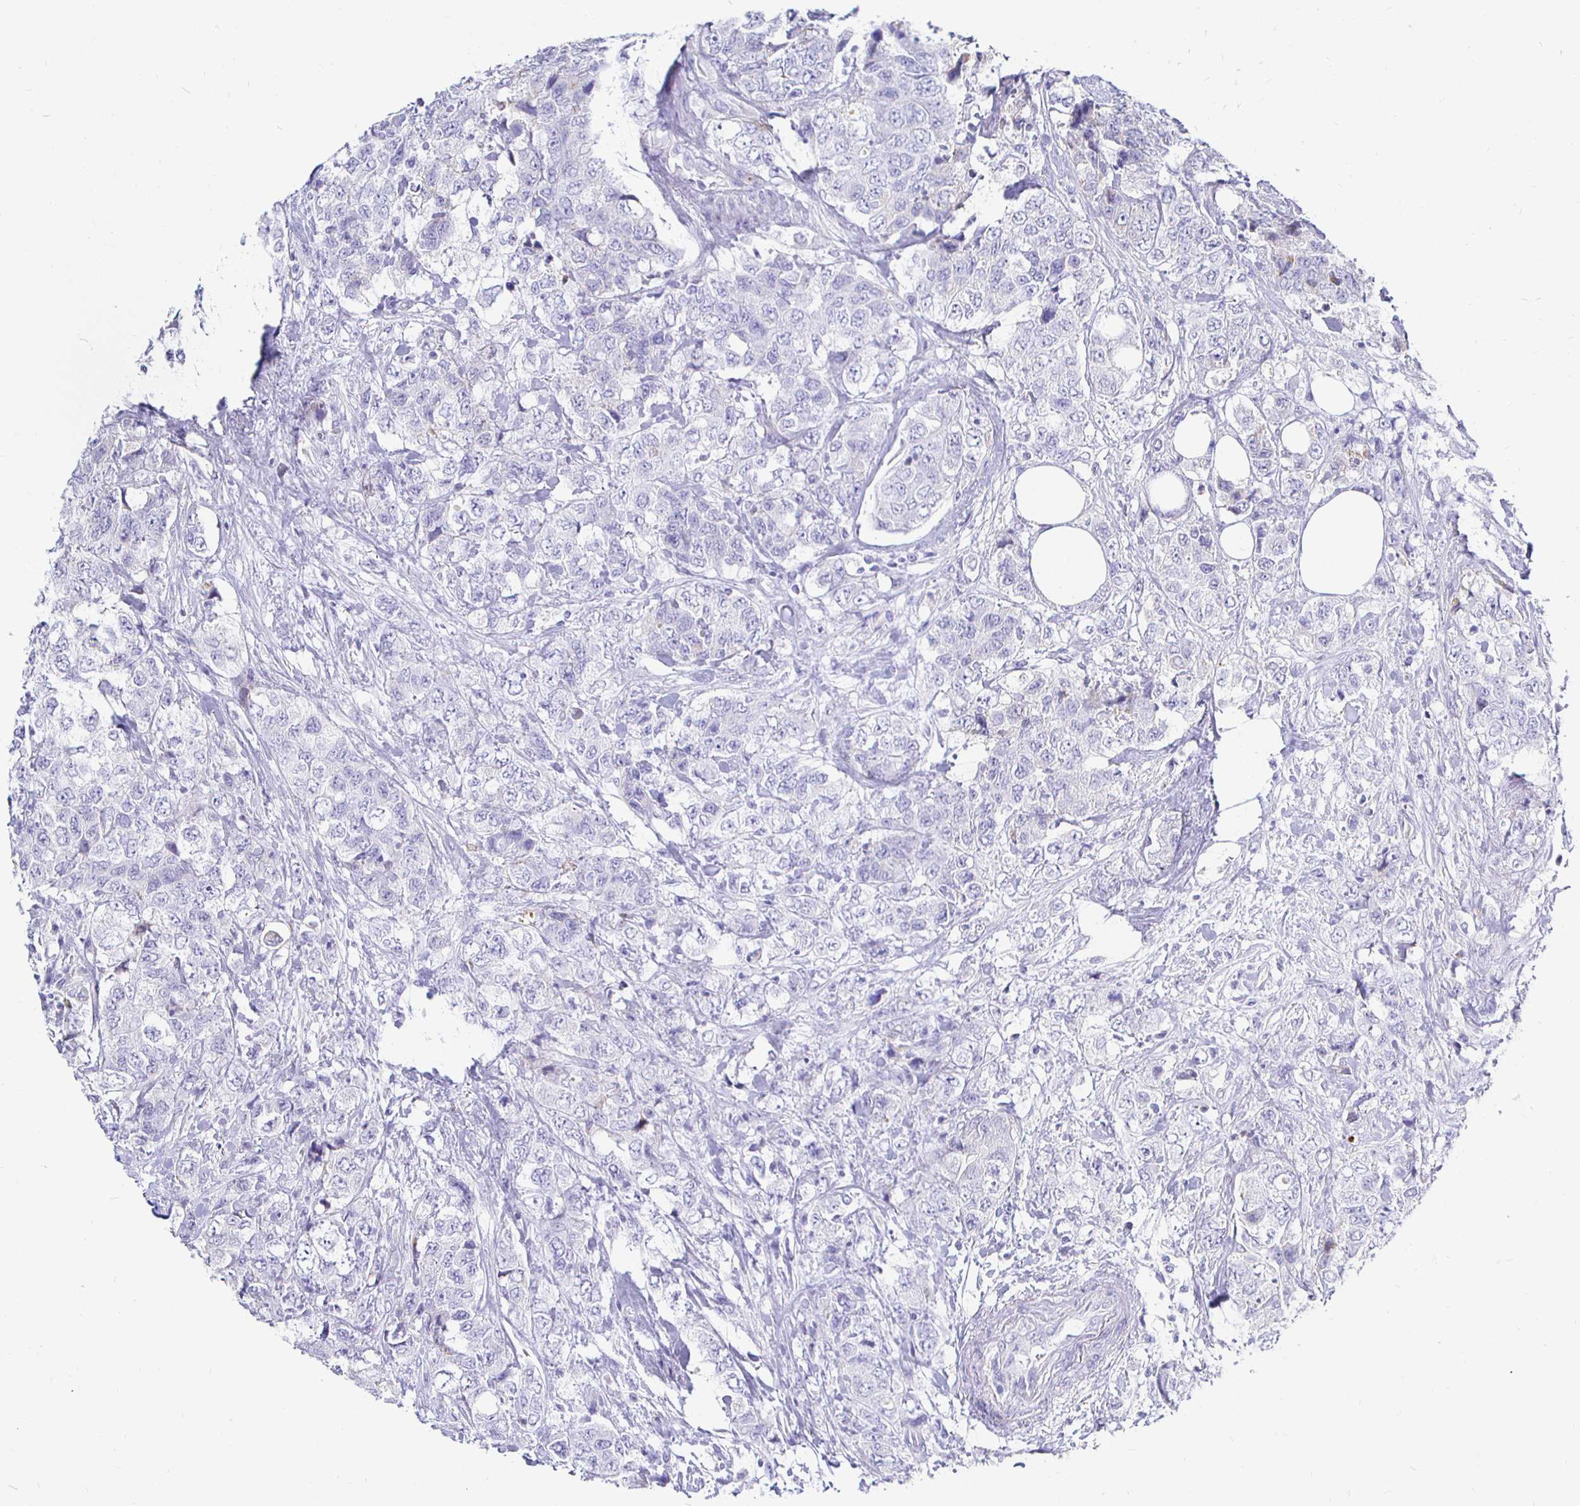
{"staining": {"intensity": "negative", "quantity": "none", "location": "none"}, "tissue": "urothelial cancer", "cell_type": "Tumor cells", "image_type": "cancer", "snomed": [{"axis": "morphology", "description": "Urothelial carcinoma, High grade"}, {"axis": "topography", "description": "Urinary bladder"}], "caption": "This photomicrograph is of urothelial cancer stained with immunohistochemistry (IHC) to label a protein in brown with the nuclei are counter-stained blue. There is no expression in tumor cells. (Immunohistochemistry, brightfield microscopy, high magnification).", "gene": "CR2", "patient": {"sex": "female", "age": 78}}